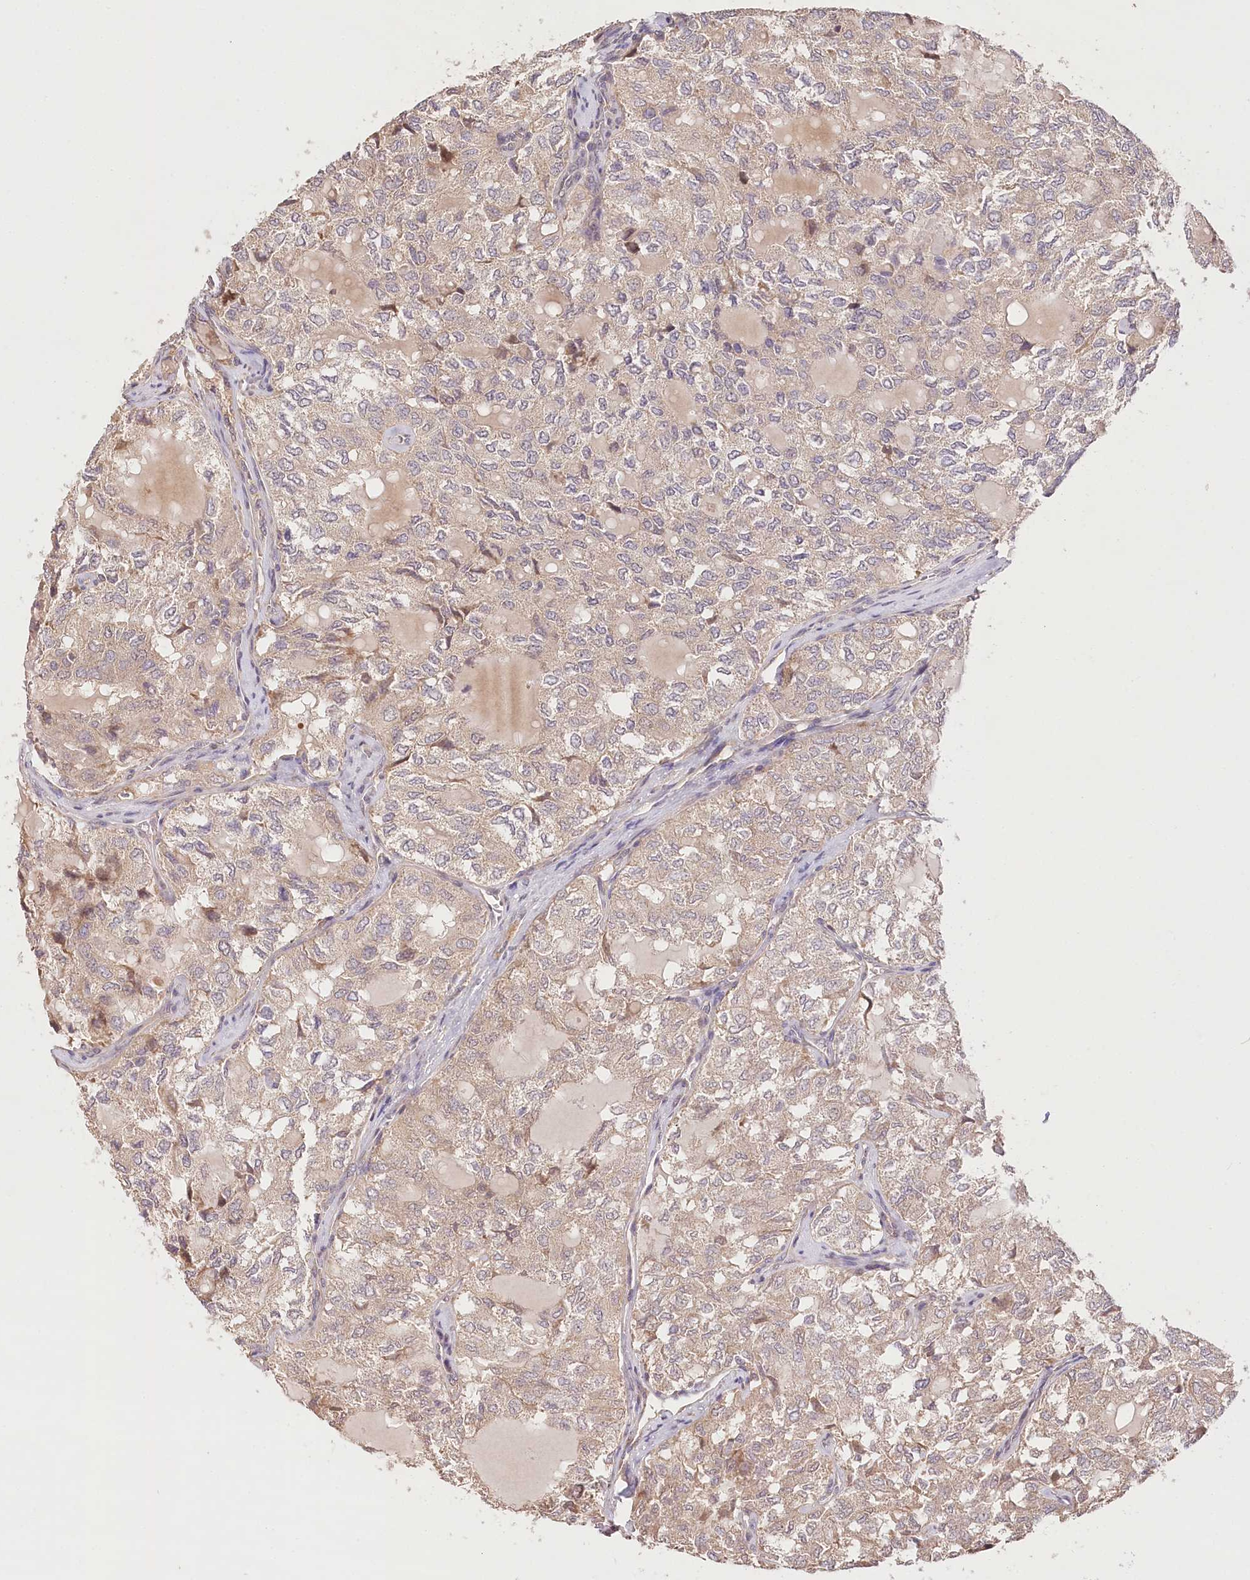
{"staining": {"intensity": "weak", "quantity": ">75%", "location": "cytoplasmic/membranous"}, "tissue": "thyroid cancer", "cell_type": "Tumor cells", "image_type": "cancer", "snomed": [{"axis": "morphology", "description": "Follicular adenoma carcinoma, NOS"}, {"axis": "topography", "description": "Thyroid gland"}], "caption": "Follicular adenoma carcinoma (thyroid) tissue shows weak cytoplasmic/membranous expression in approximately >75% of tumor cells", "gene": "LSS", "patient": {"sex": "male", "age": 75}}